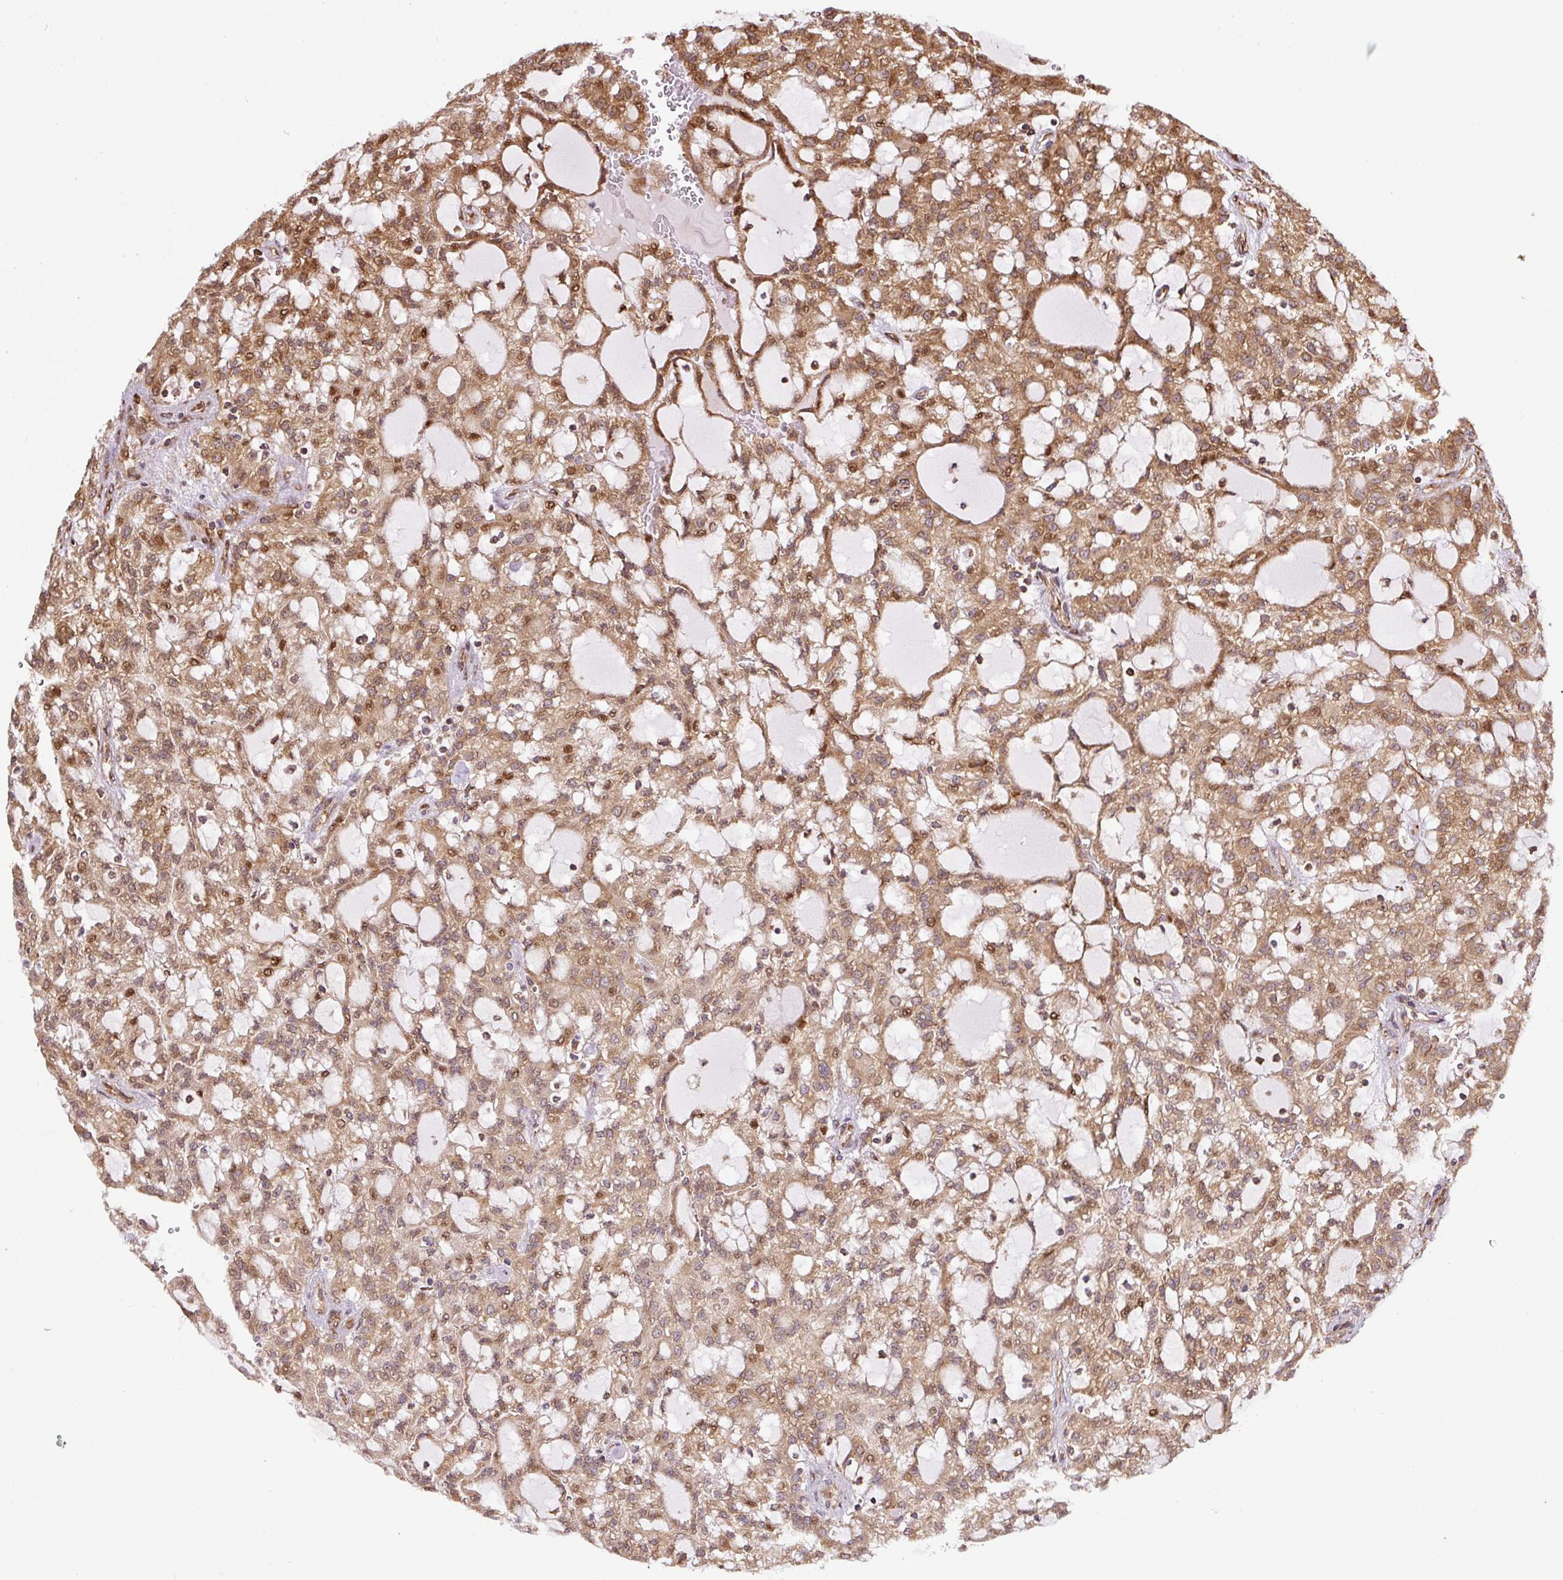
{"staining": {"intensity": "moderate", "quantity": ">75%", "location": "cytoplasmic/membranous,nuclear"}, "tissue": "renal cancer", "cell_type": "Tumor cells", "image_type": "cancer", "snomed": [{"axis": "morphology", "description": "Adenocarcinoma, NOS"}, {"axis": "topography", "description": "Kidney"}], "caption": "Immunohistochemical staining of renal cancer demonstrates medium levels of moderate cytoplasmic/membranous and nuclear protein positivity in about >75% of tumor cells.", "gene": "KDM4E", "patient": {"sex": "male", "age": 63}}